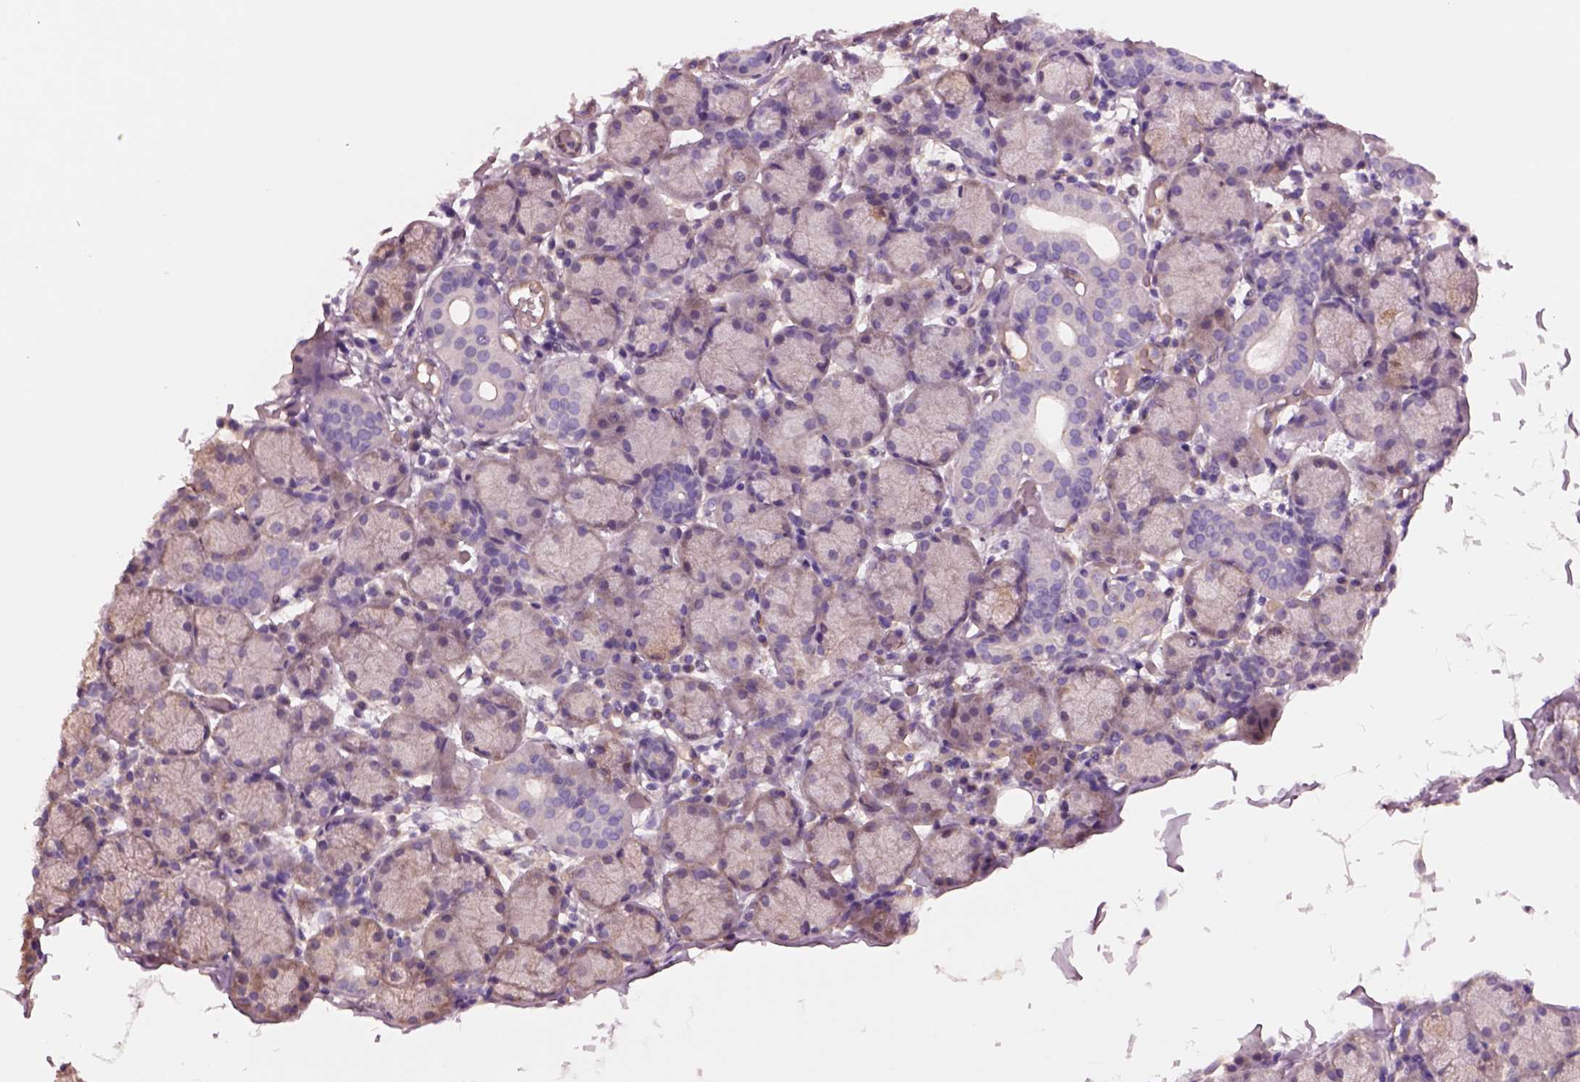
{"staining": {"intensity": "negative", "quantity": "none", "location": "none"}, "tissue": "salivary gland", "cell_type": "Glandular cells", "image_type": "normal", "snomed": [{"axis": "morphology", "description": "Normal tissue, NOS"}, {"axis": "topography", "description": "Salivary gland"}], "caption": "An image of salivary gland stained for a protein reveals no brown staining in glandular cells.", "gene": "HTR1B", "patient": {"sex": "female", "age": 24}}